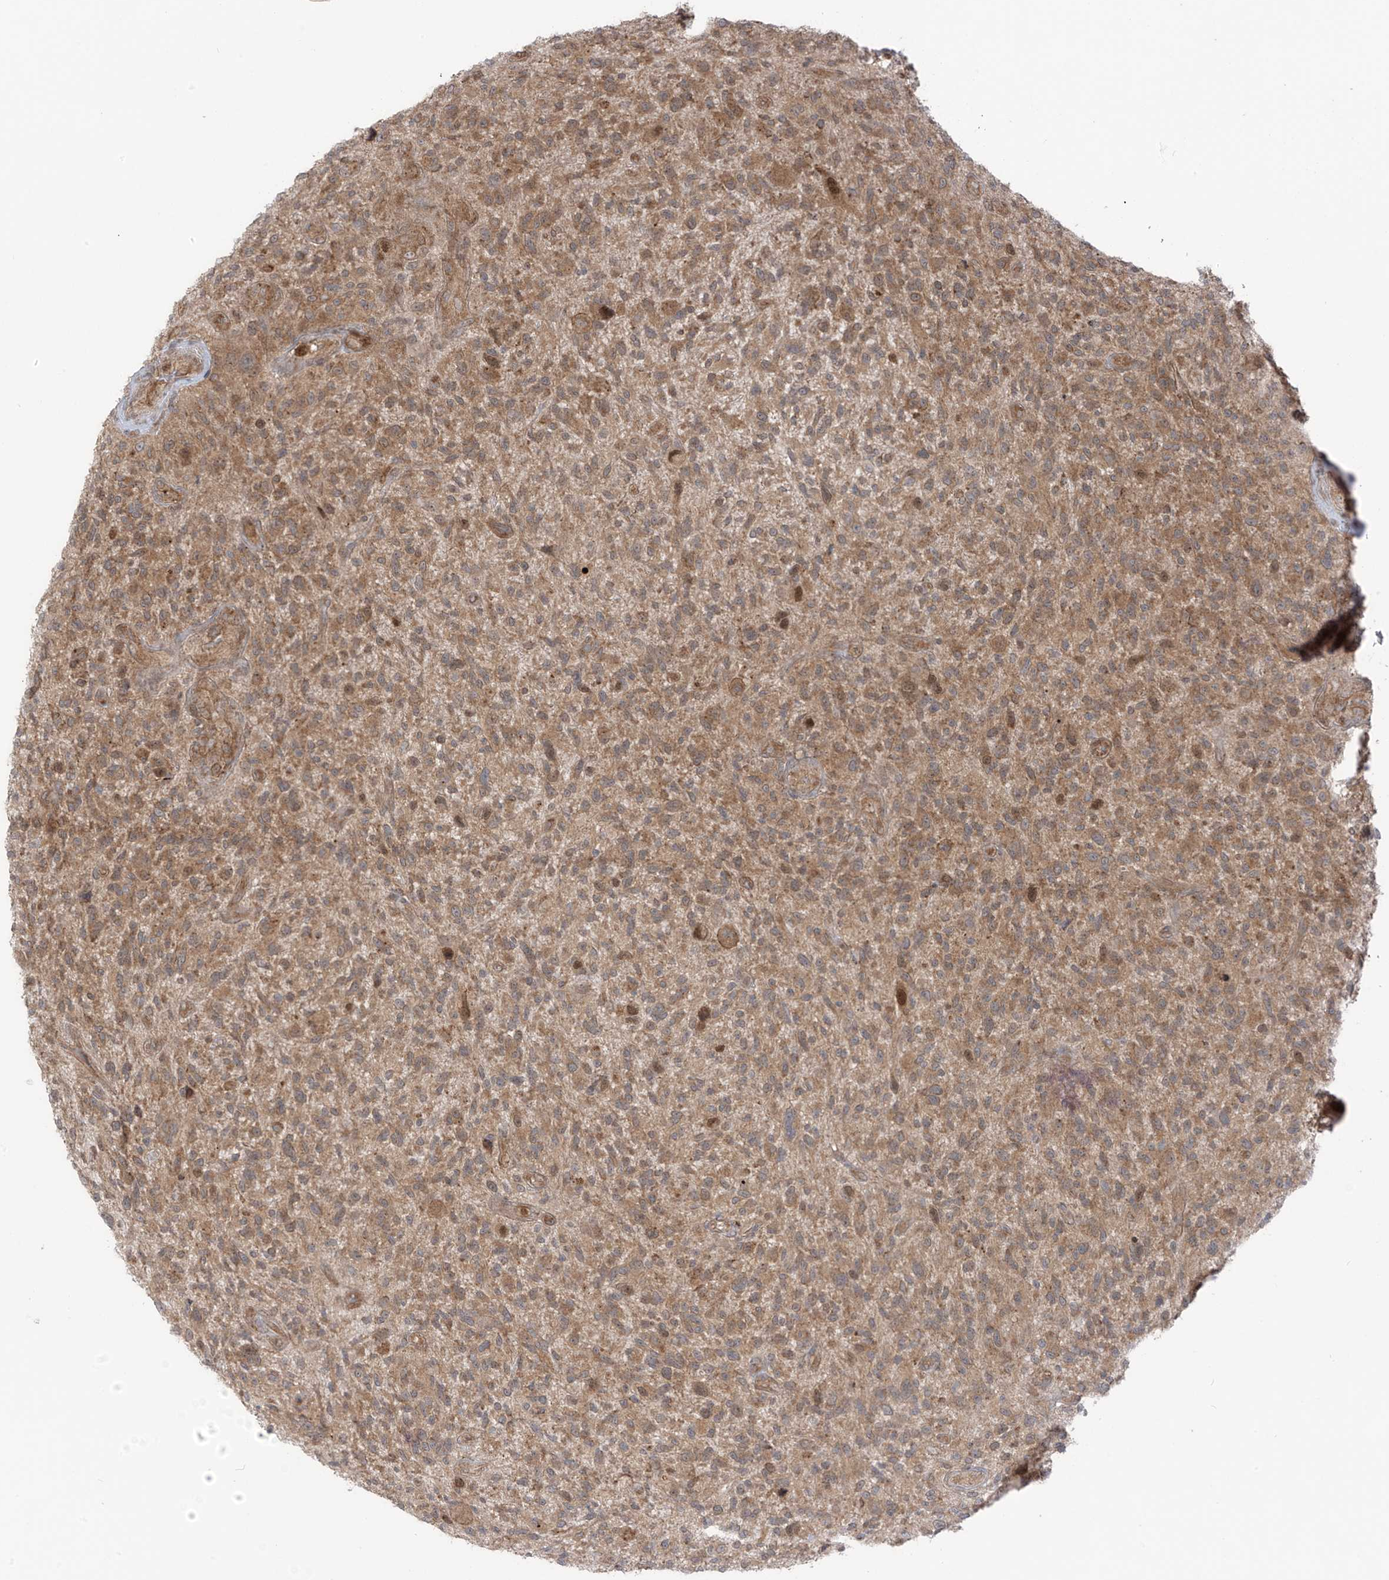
{"staining": {"intensity": "moderate", "quantity": ">75%", "location": "cytoplasmic/membranous"}, "tissue": "glioma", "cell_type": "Tumor cells", "image_type": "cancer", "snomed": [{"axis": "morphology", "description": "Glioma, malignant, High grade"}, {"axis": "topography", "description": "Brain"}], "caption": "Protein staining of glioma tissue exhibits moderate cytoplasmic/membranous positivity in approximately >75% of tumor cells. Ihc stains the protein in brown and the nuclei are stained blue.", "gene": "PDE11A", "patient": {"sex": "male", "age": 47}}